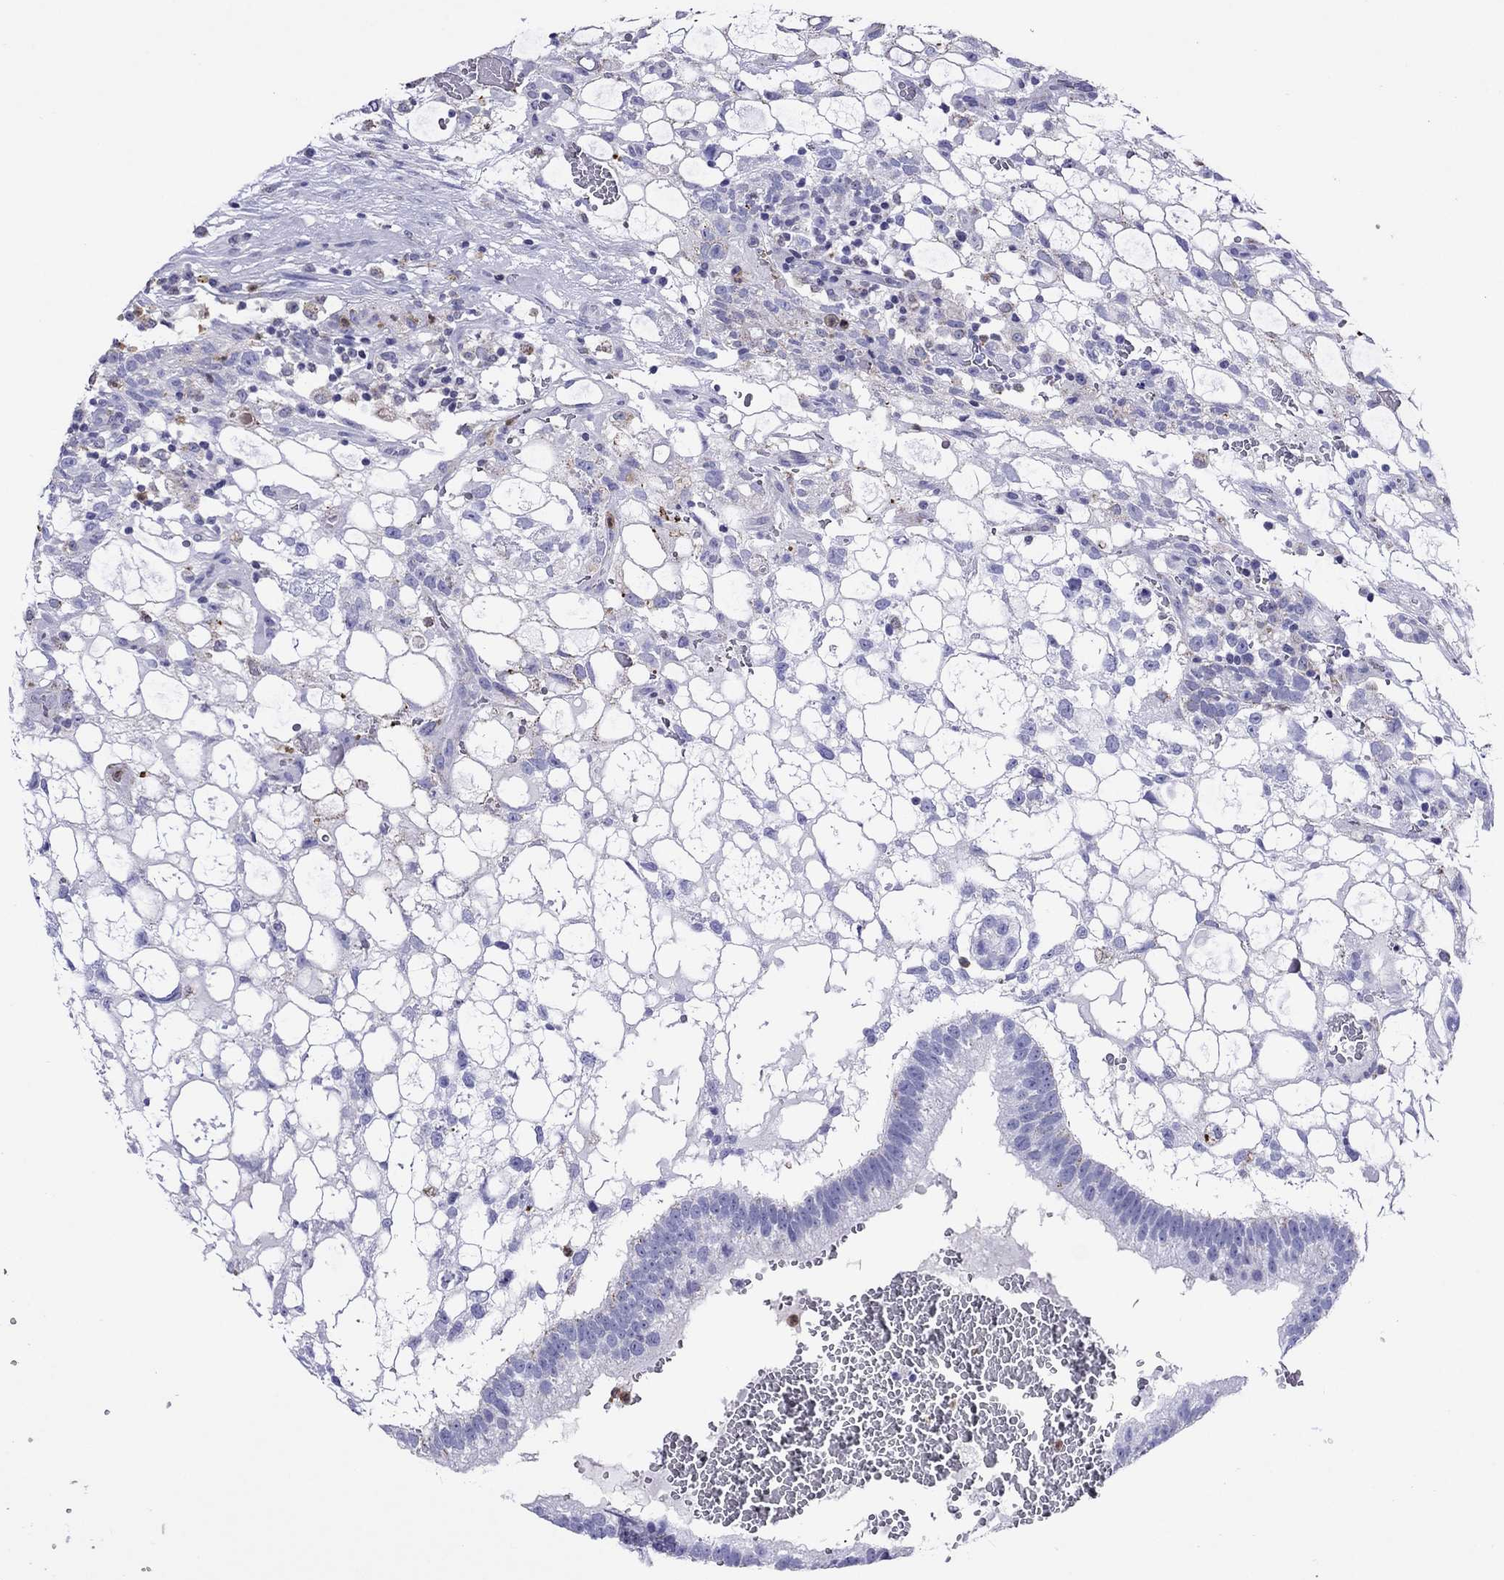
{"staining": {"intensity": "negative", "quantity": "none", "location": "none"}, "tissue": "testis cancer", "cell_type": "Tumor cells", "image_type": "cancer", "snomed": [{"axis": "morphology", "description": "Normal tissue, NOS"}, {"axis": "morphology", "description": "Carcinoma, Embryonal, NOS"}, {"axis": "topography", "description": "Testis"}, {"axis": "topography", "description": "Epididymis"}], "caption": "DAB immunohistochemical staining of testis cancer shows no significant positivity in tumor cells. The staining was performed using DAB to visualize the protein expression in brown, while the nuclei were stained in blue with hematoxylin (Magnification: 20x).", "gene": "SCG2", "patient": {"sex": "male", "age": 32}}